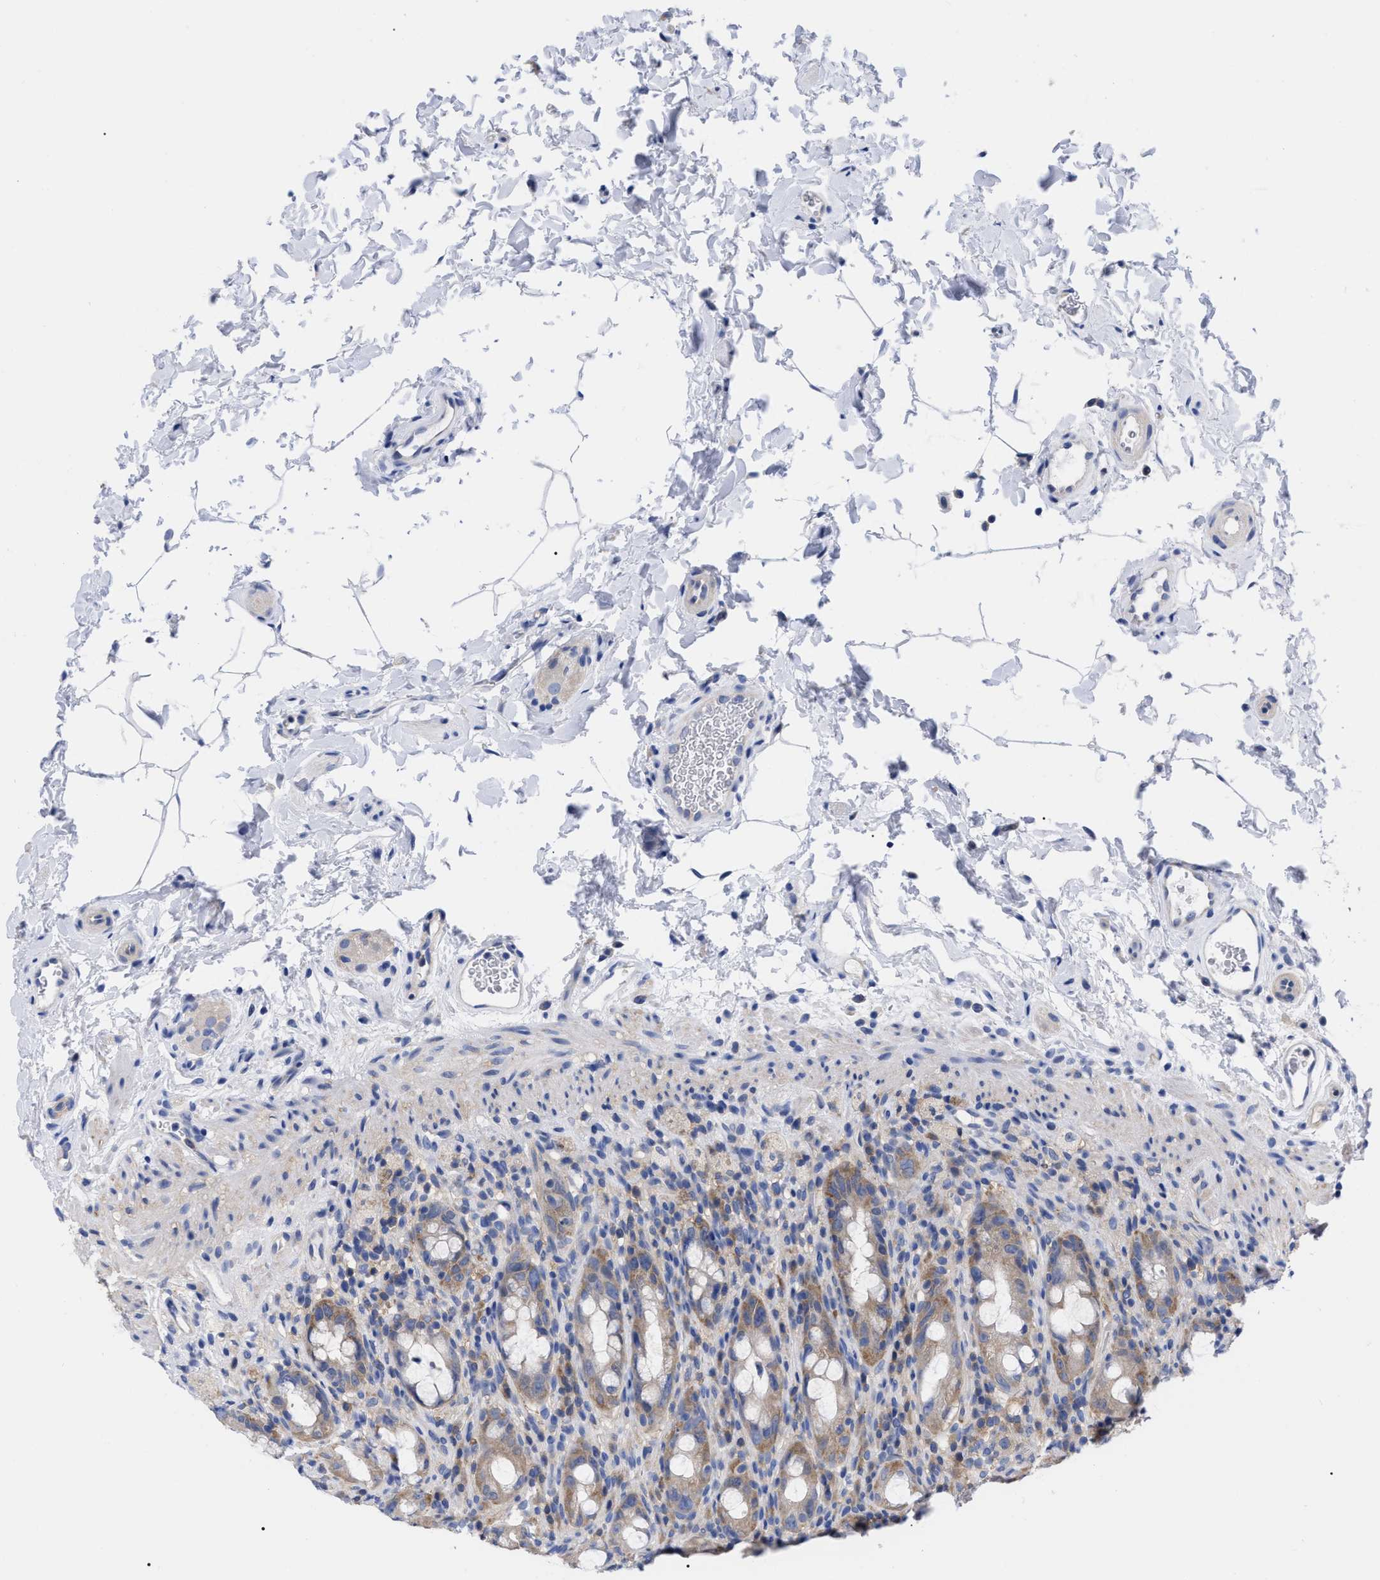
{"staining": {"intensity": "moderate", "quantity": ">75%", "location": "cytoplasmic/membranous"}, "tissue": "rectum", "cell_type": "Glandular cells", "image_type": "normal", "snomed": [{"axis": "morphology", "description": "Normal tissue, NOS"}, {"axis": "topography", "description": "Rectum"}], "caption": "This histopathology image shows immunohistochemistry (IHC) staining of benign rectum, with medium moderate cytoplasmic/membranous staining in approximately >75% of glandular cells.", "gene": "RBKS", "patient": {"sex": "male", "age": 44}}